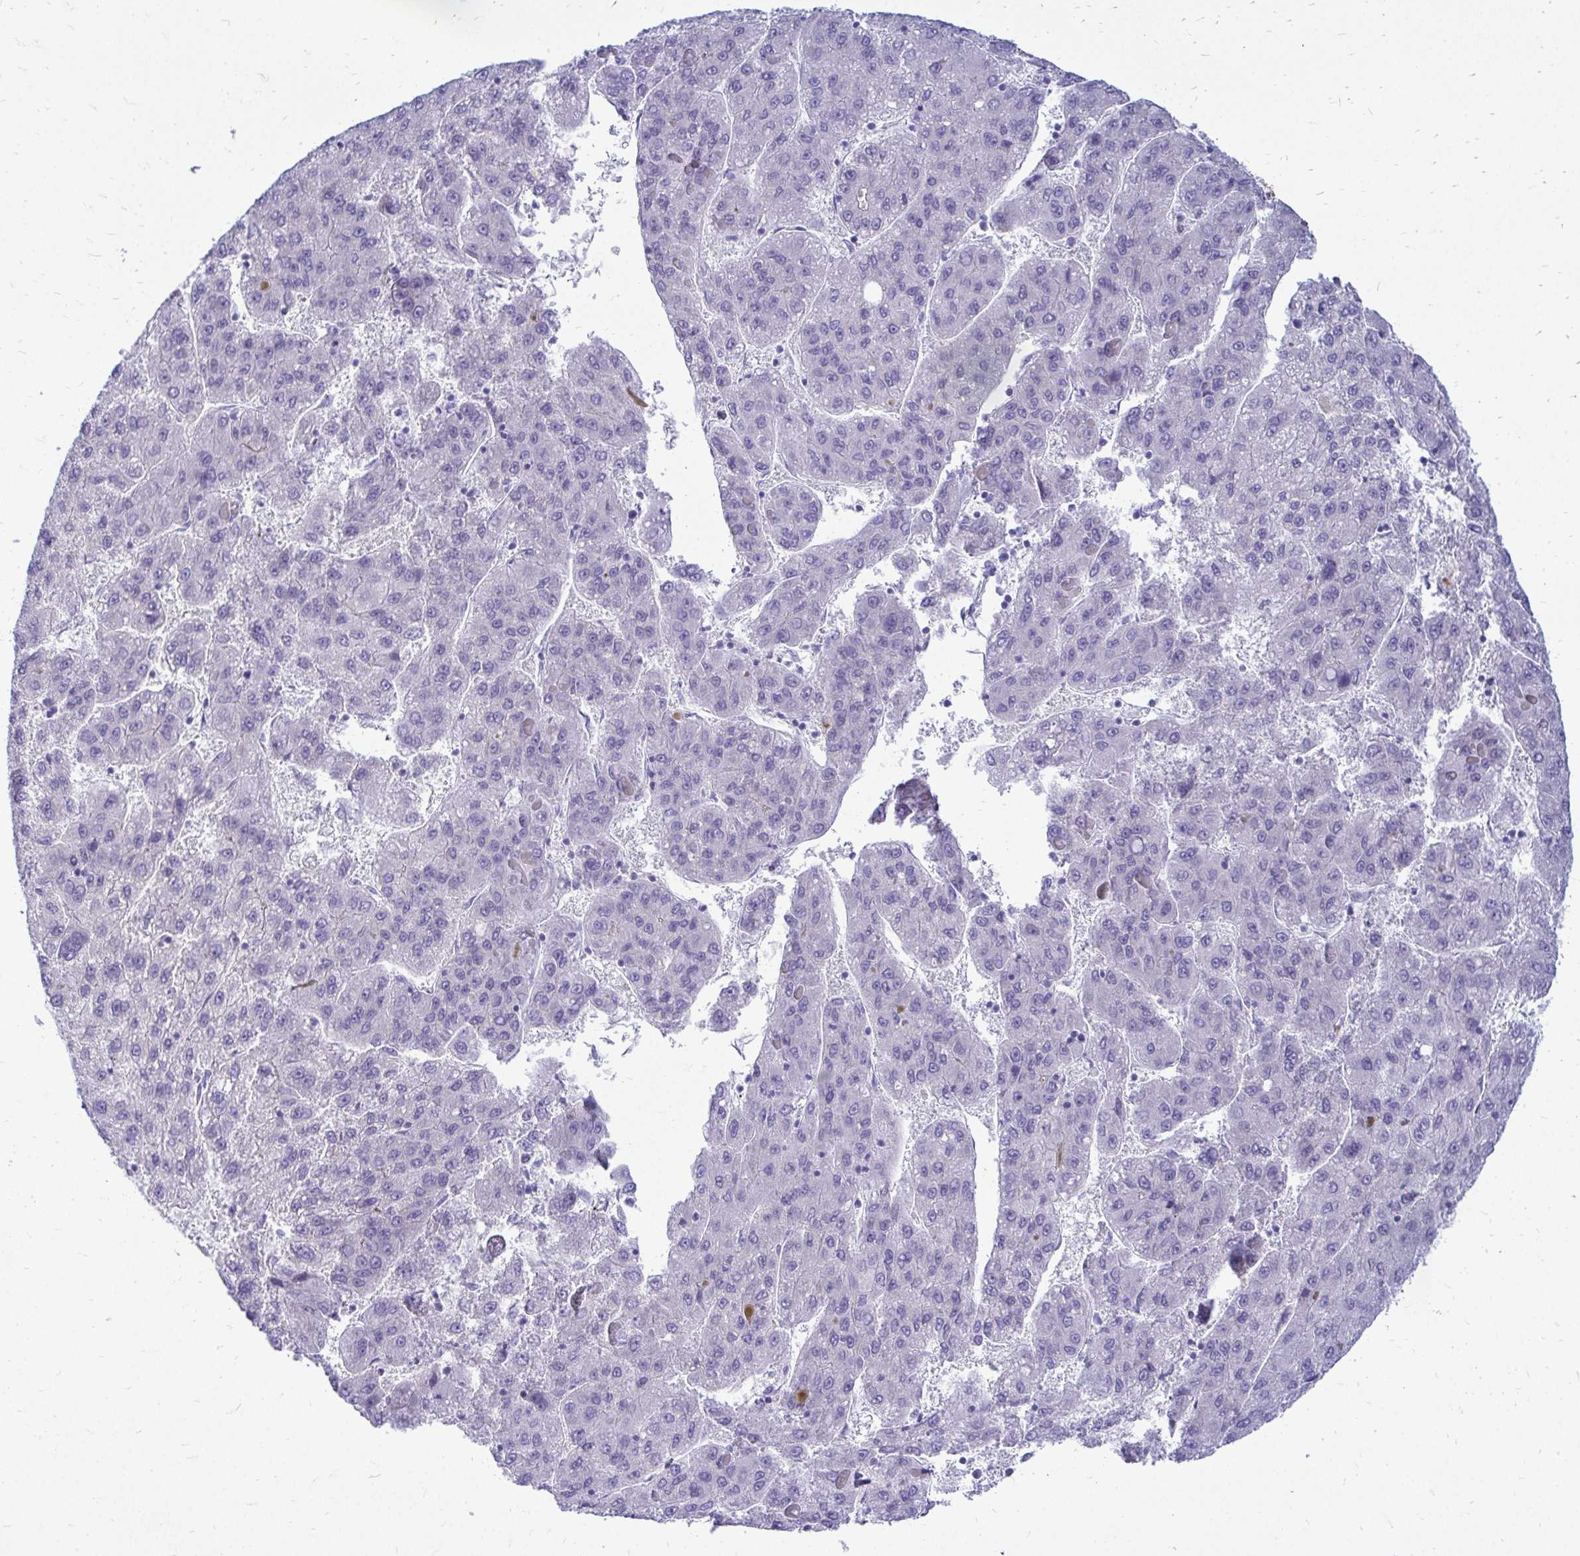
{"staining": {"intensity": "negative", "quantity": "none", "location": "none"}, "tissue": "liver cancer", "cell_type": "Tumor cells", "image_type": "cancer", "snomed": [{"axis": "morphology", "description": "Carcinoma, Hepatocellular, NOS"}, {"axis": "topography", "description": "Liver"}], "caption": "DAB (3,3'-diaminobenzidine) immunohistochemical staining of human liver cancer demonstrates no significant positivity in tumor cells. (IHC, brightfield microscopy, high magnification).", "gene": "ZSWIM9", "patient": {"sex": "female", "age": 82}}